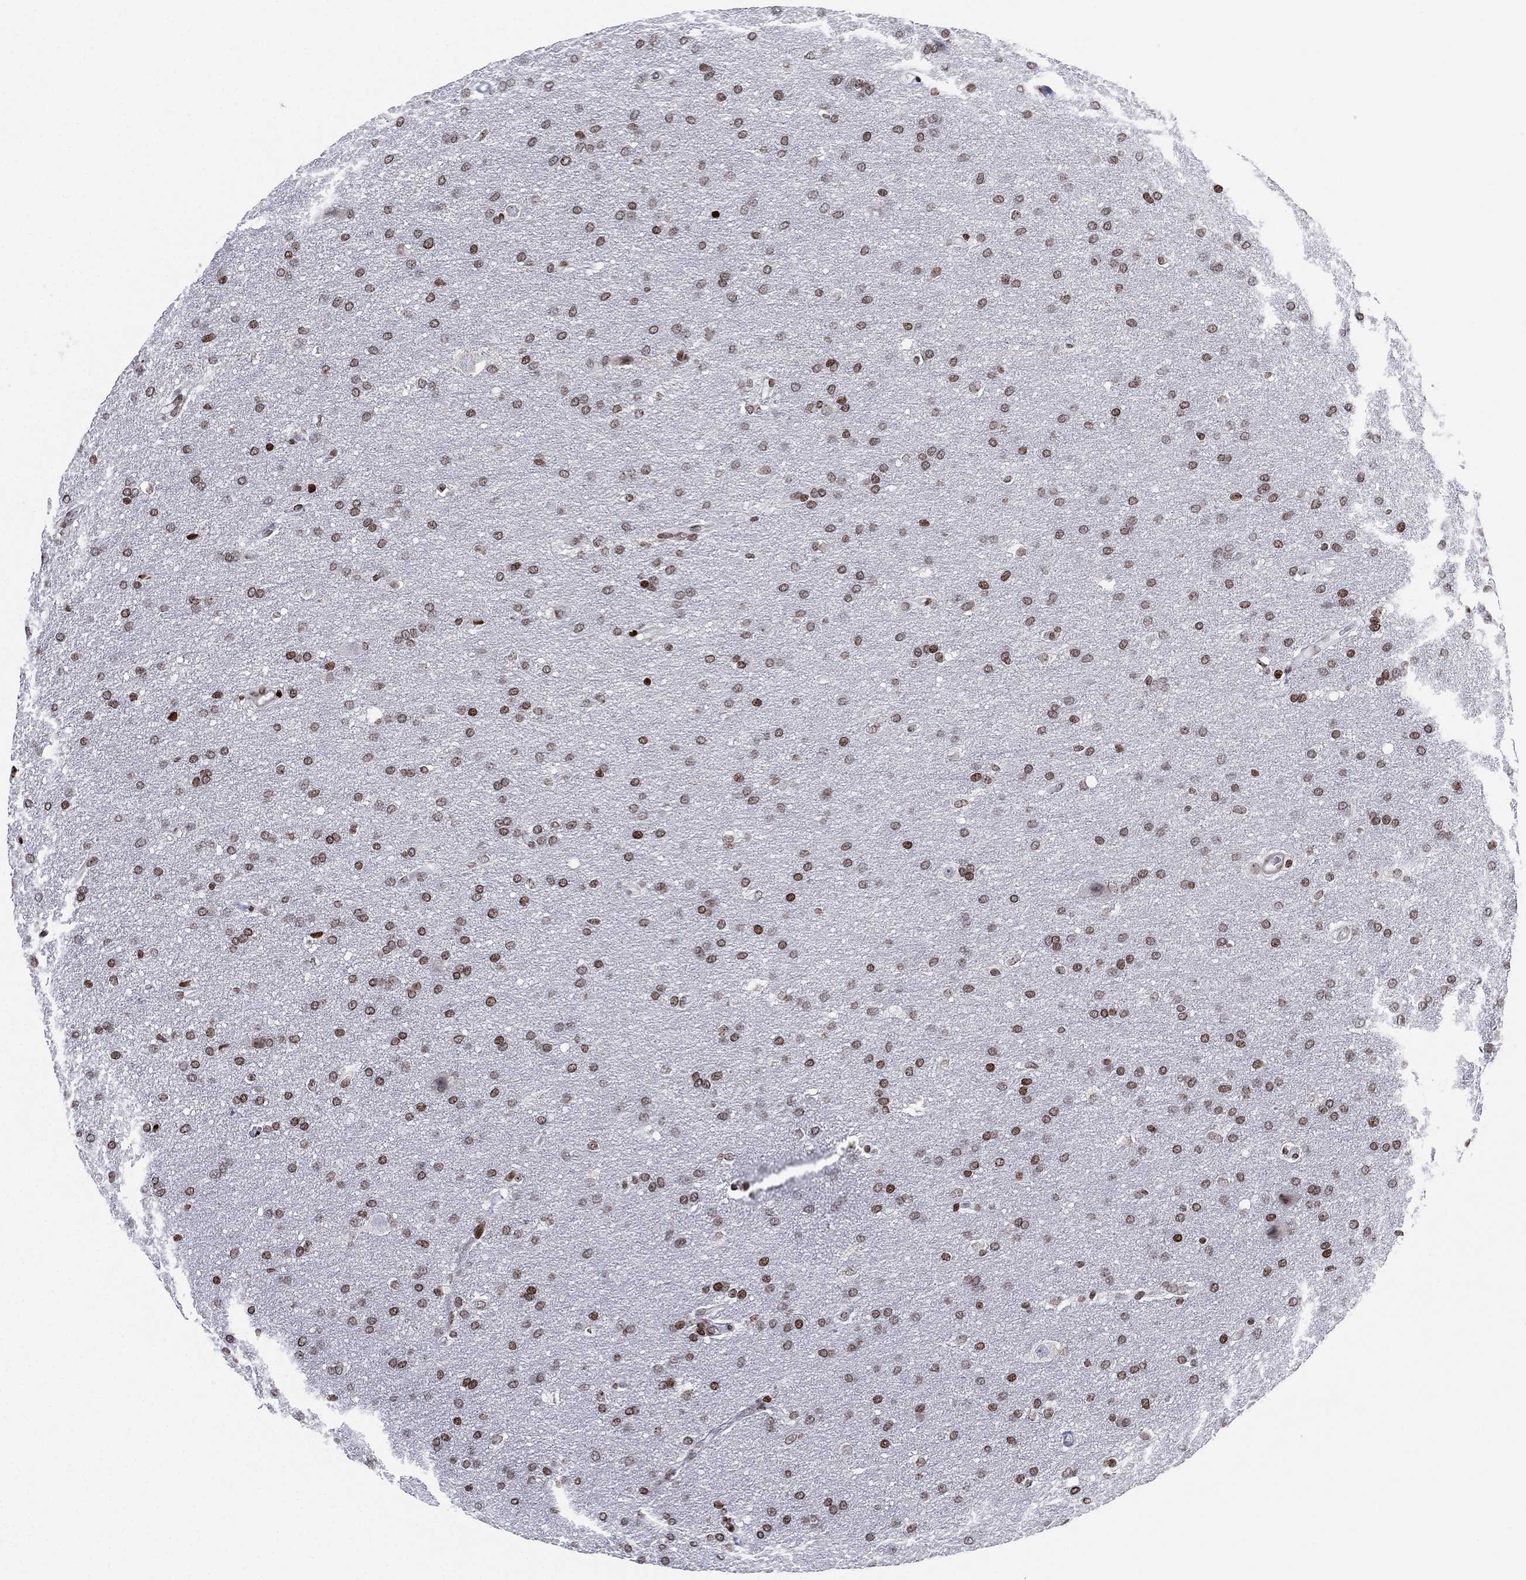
{"staining": {"intensity": "moderate", "quantity": "25%-75%", "location": "nuclear"}, "tissue": "glioma", "cell_type": "Tumor cells", "image_type": "cancer", "snomed": [{"axis": "morphology", "description": "Glioma, malignant, Low grade"}, {"axis": "topography", "description": "Brain"}], "caption": "Protein expression by IHC displays moderate nuclear expression in approximately 25%-75% of tumor cells in malignant low-grade glioma.", "gene": "MFSD14A", "patient": {"sex": "female", "age": 37}}